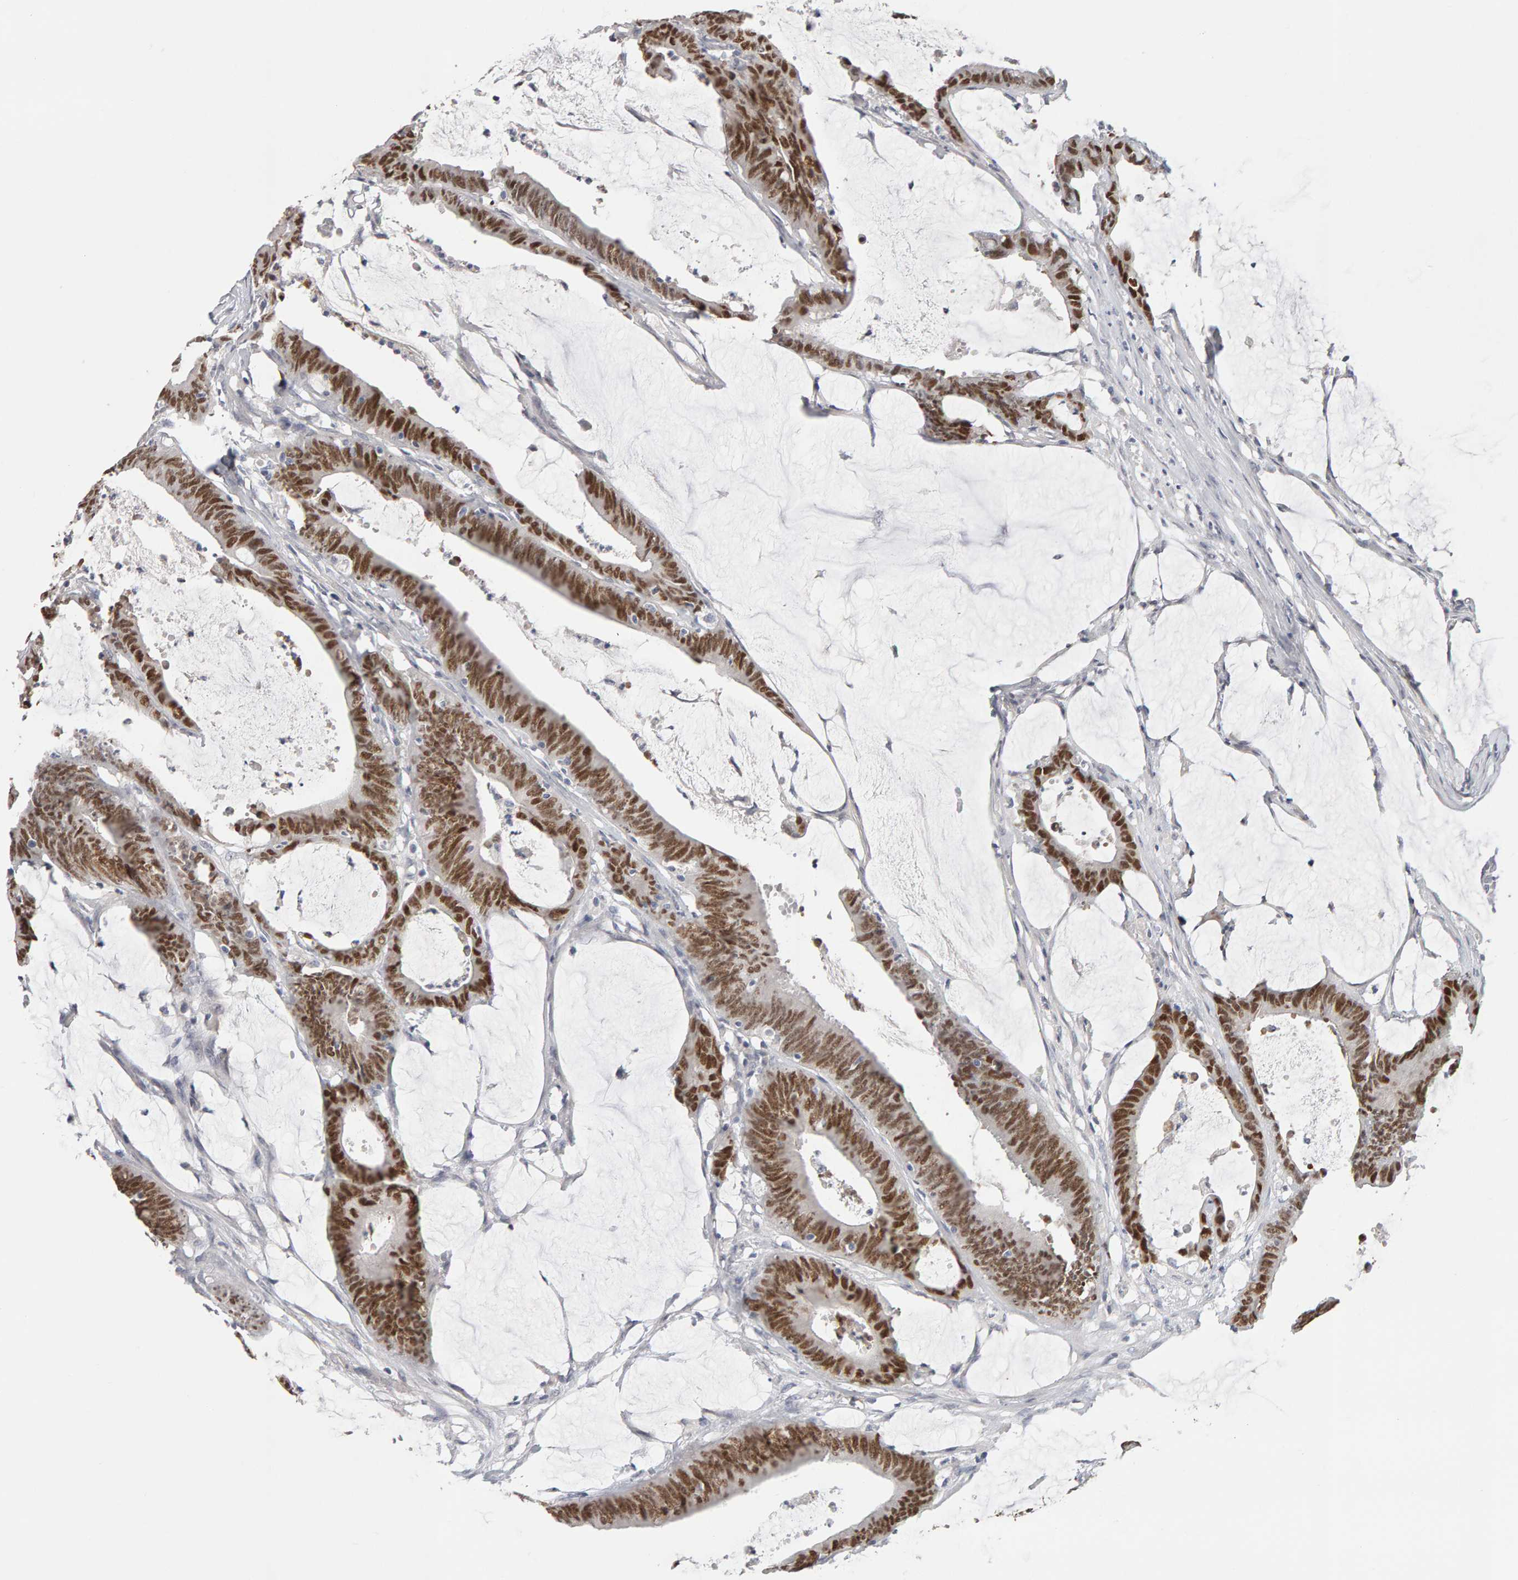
{"staining": {"intensity": "strong", "quantity": ">75%", "location": "nuclear"}, "tissue": "colorectal cancer", "cell_type": "Tumor cells", "image_type": "cancer", "snomed": [{"axis": "morphology", "description": "Adenocarcinoma, NOS"}, {"axis": "topography", "description": "Rectum"}], "caption": "IHC image of neoplastic tissue: human colorectal cancer stained using immunohistochemistry reveals high levels of strong protein expression localized specifically in the nuclear of tumor cells, appearing as a nuclear brown color.", "gene": "HNF4A", "patient": {"sex": "female", "age": 66}}